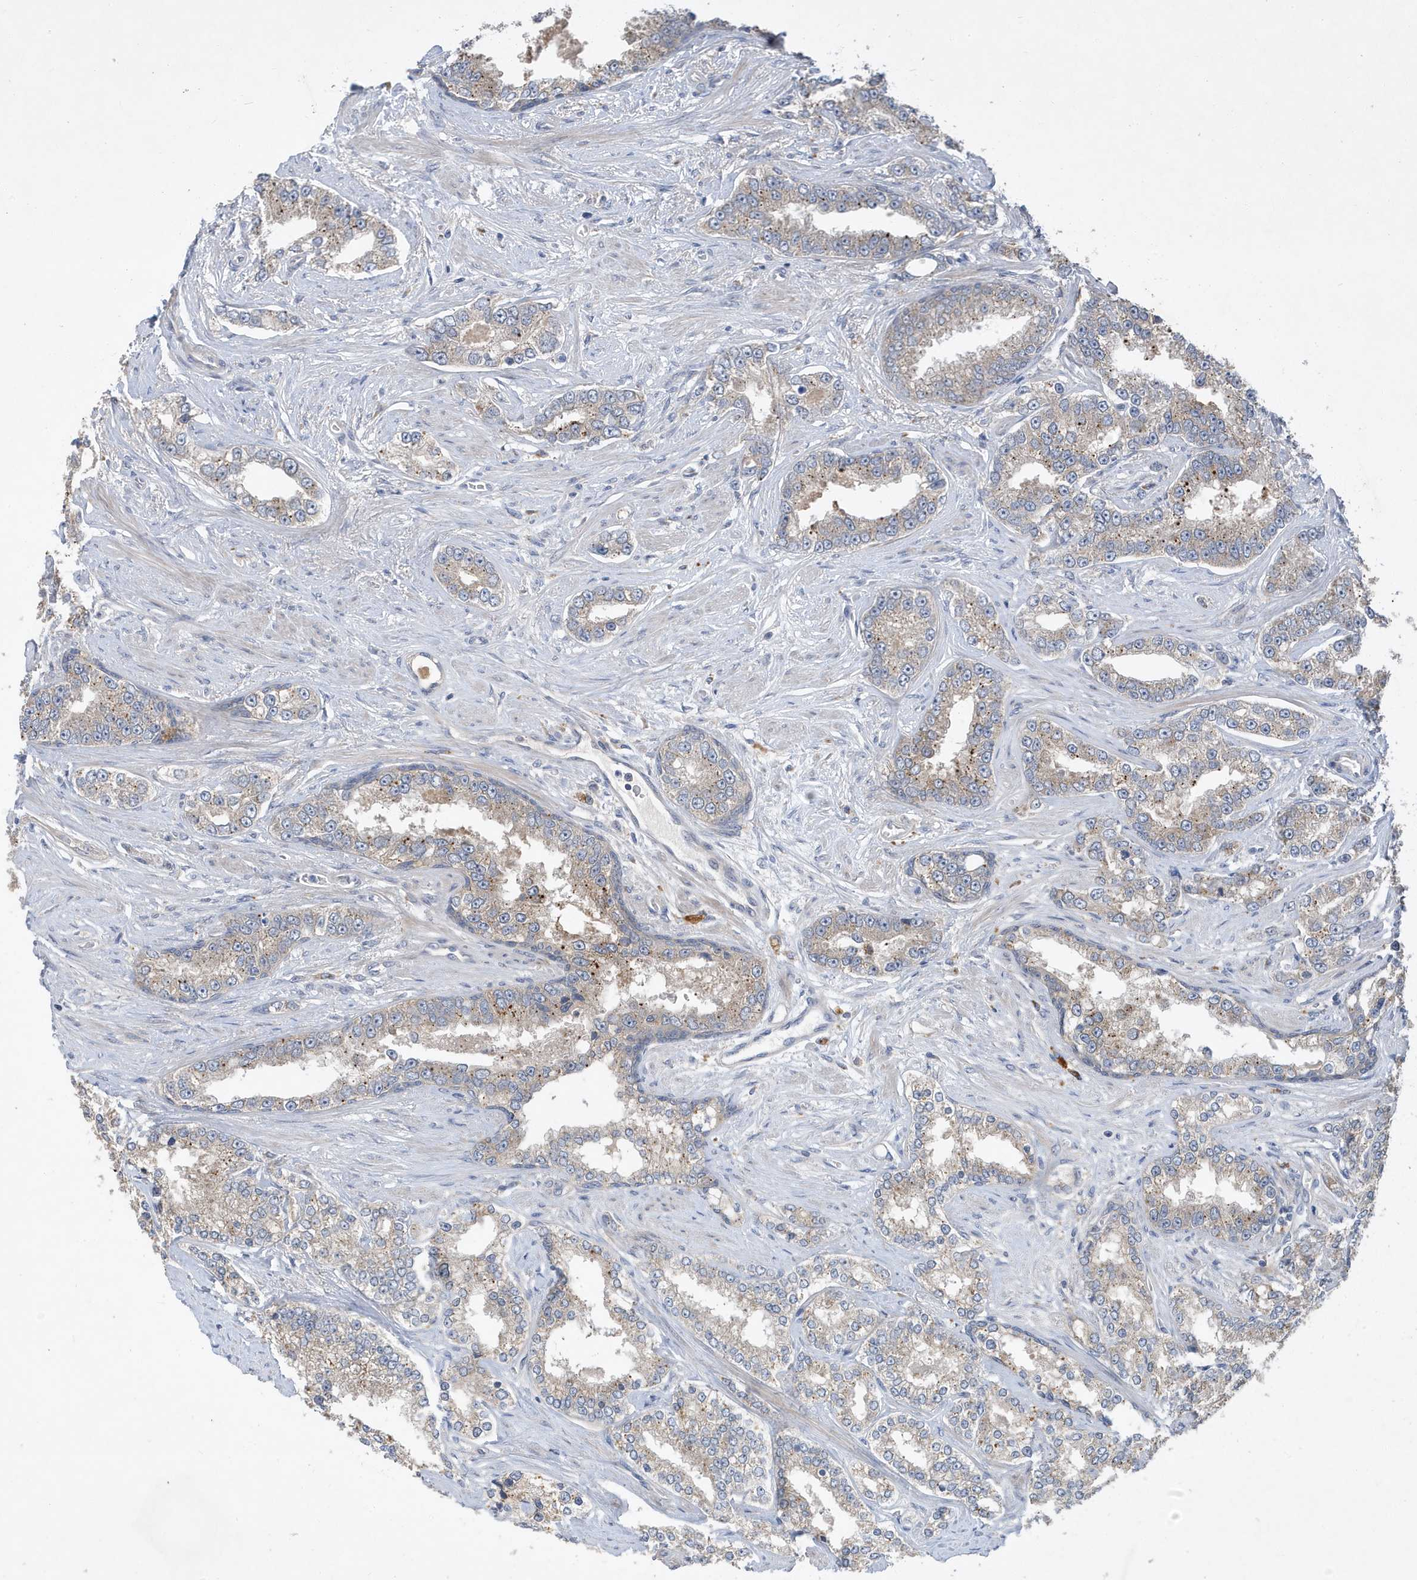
{"staining": {"intensity": "weak", "quantity": "<25%", "location": "cytoplasmic/membranous"}, "tissue": "prostate cancer", "cell_type": "Tumor cells", "image_type": "cancer", "snomed": [{"axis": "morphology", "description": "Normal tissue, NOS"}, {"axis": "morphology", "description": "Adenocarcinoma, High grade"}, {"axis": "topography", "description": "Prostate"}], "caption": "Immunohistochemistry photomicrograph of human high-grade adenocarcinoma (prostate) stained for a protein (brown), which shows no expression in tumor cells.", "gene": "LAPTM4A", "patient": {"sex": "male", "age": 83}}